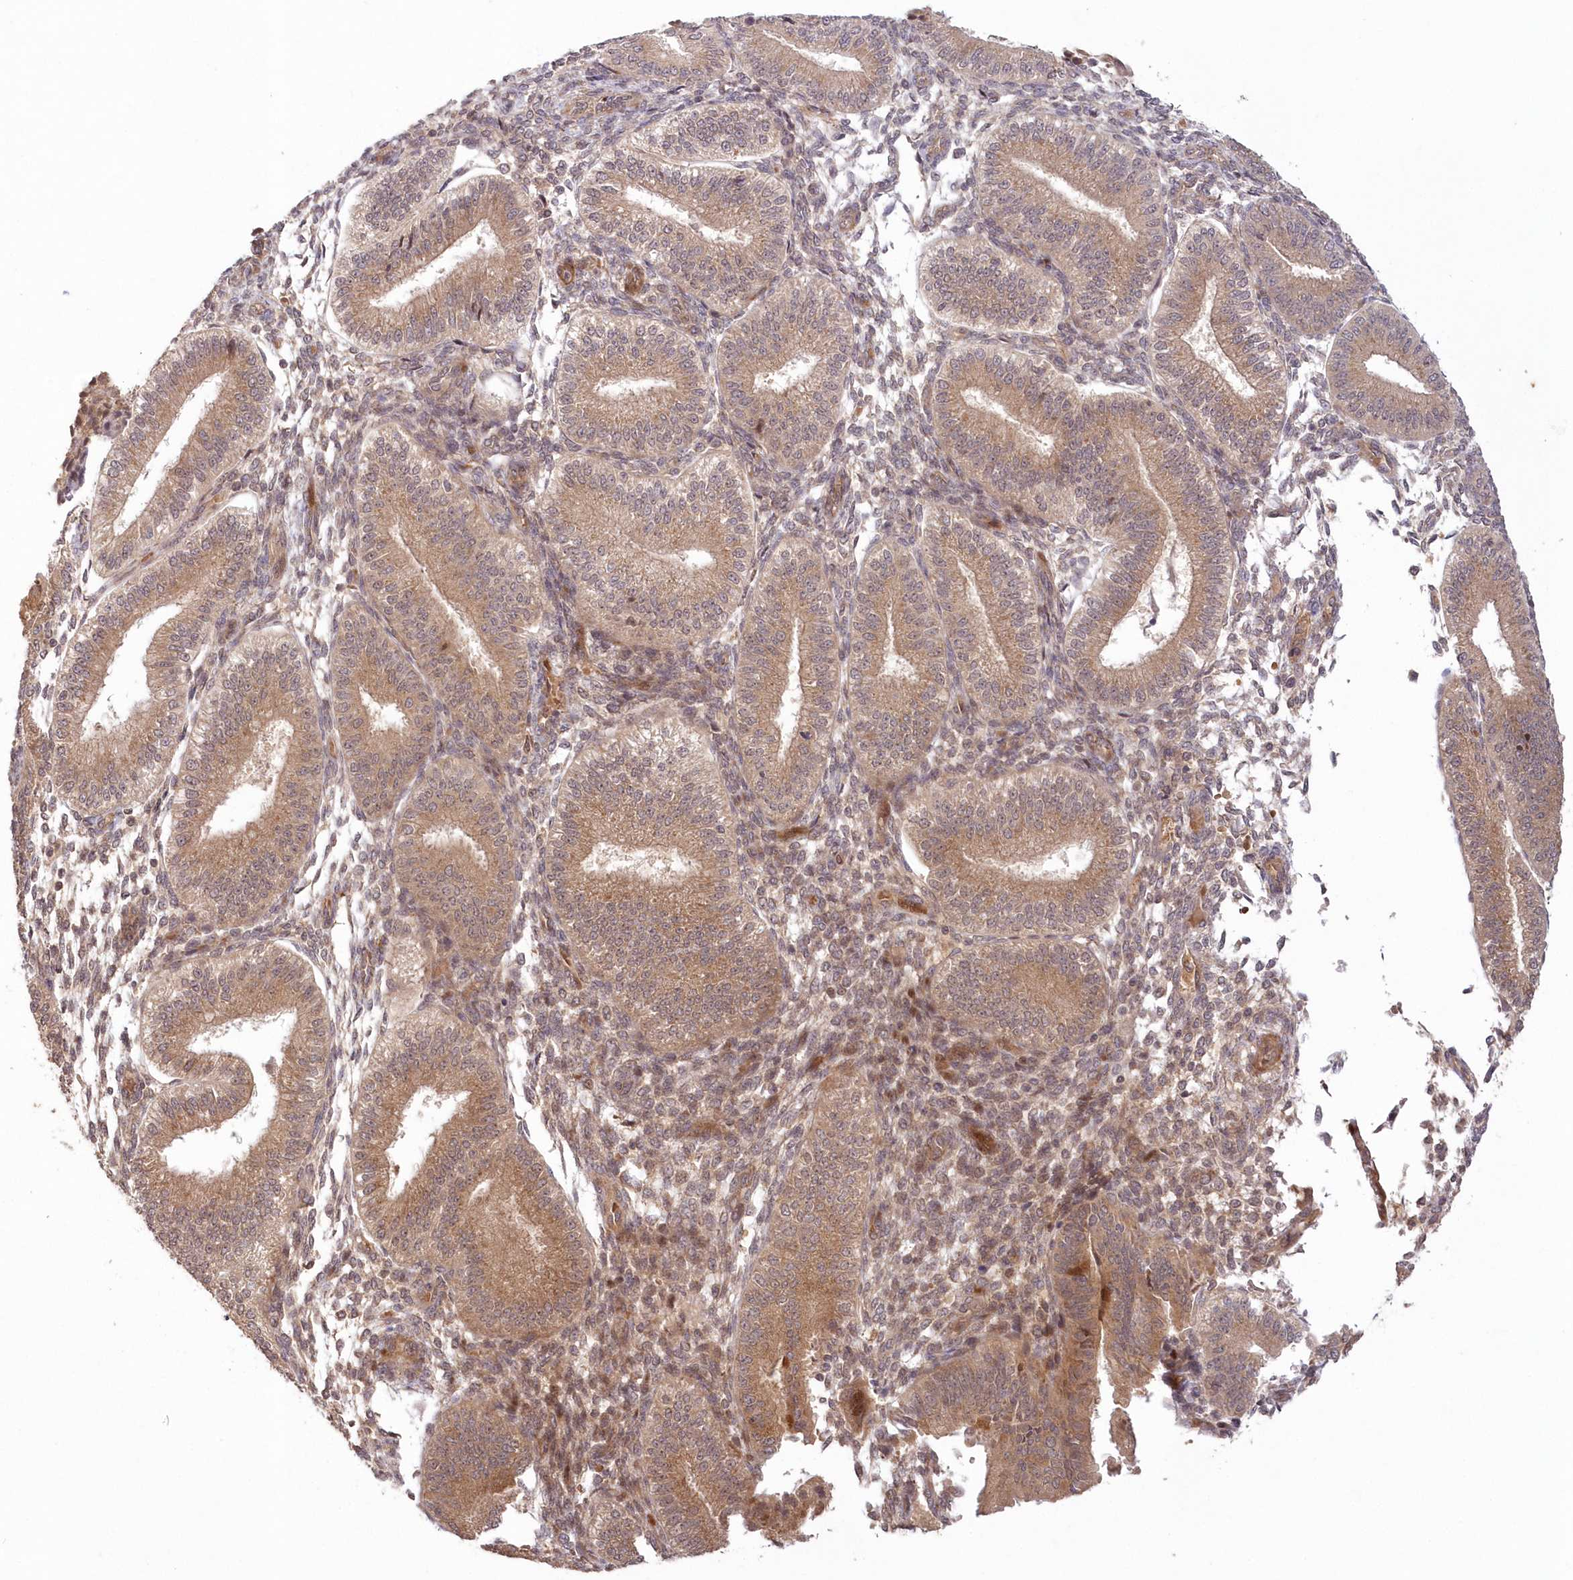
{"staining": {"intensity": "moderate", "quantity": "<25%", "location": "cytoplasmic/membranous,nuclear"}, "tissue": "endometrium", "cell_type": "Cells in endometrial stroma", "image_type": "normal", "snomed": [{"axis": "morphology", "description": "Normal tissue, NOS"}, {"axis": "topography", "description": "Endometrium"}], "caption": "Immunohistochemical staining of unremarkable endometrium shows low levels of moderate cytoplasmic/membranous,nuclear expression in approximately <25% of cells in endometrial stroma. Immunohistochemistry (ihc) stains the protein of interest in brown and the nuclei are stained blue.", "gene": "UBTD2", "patient": {"sex": "female", "age": 39}}